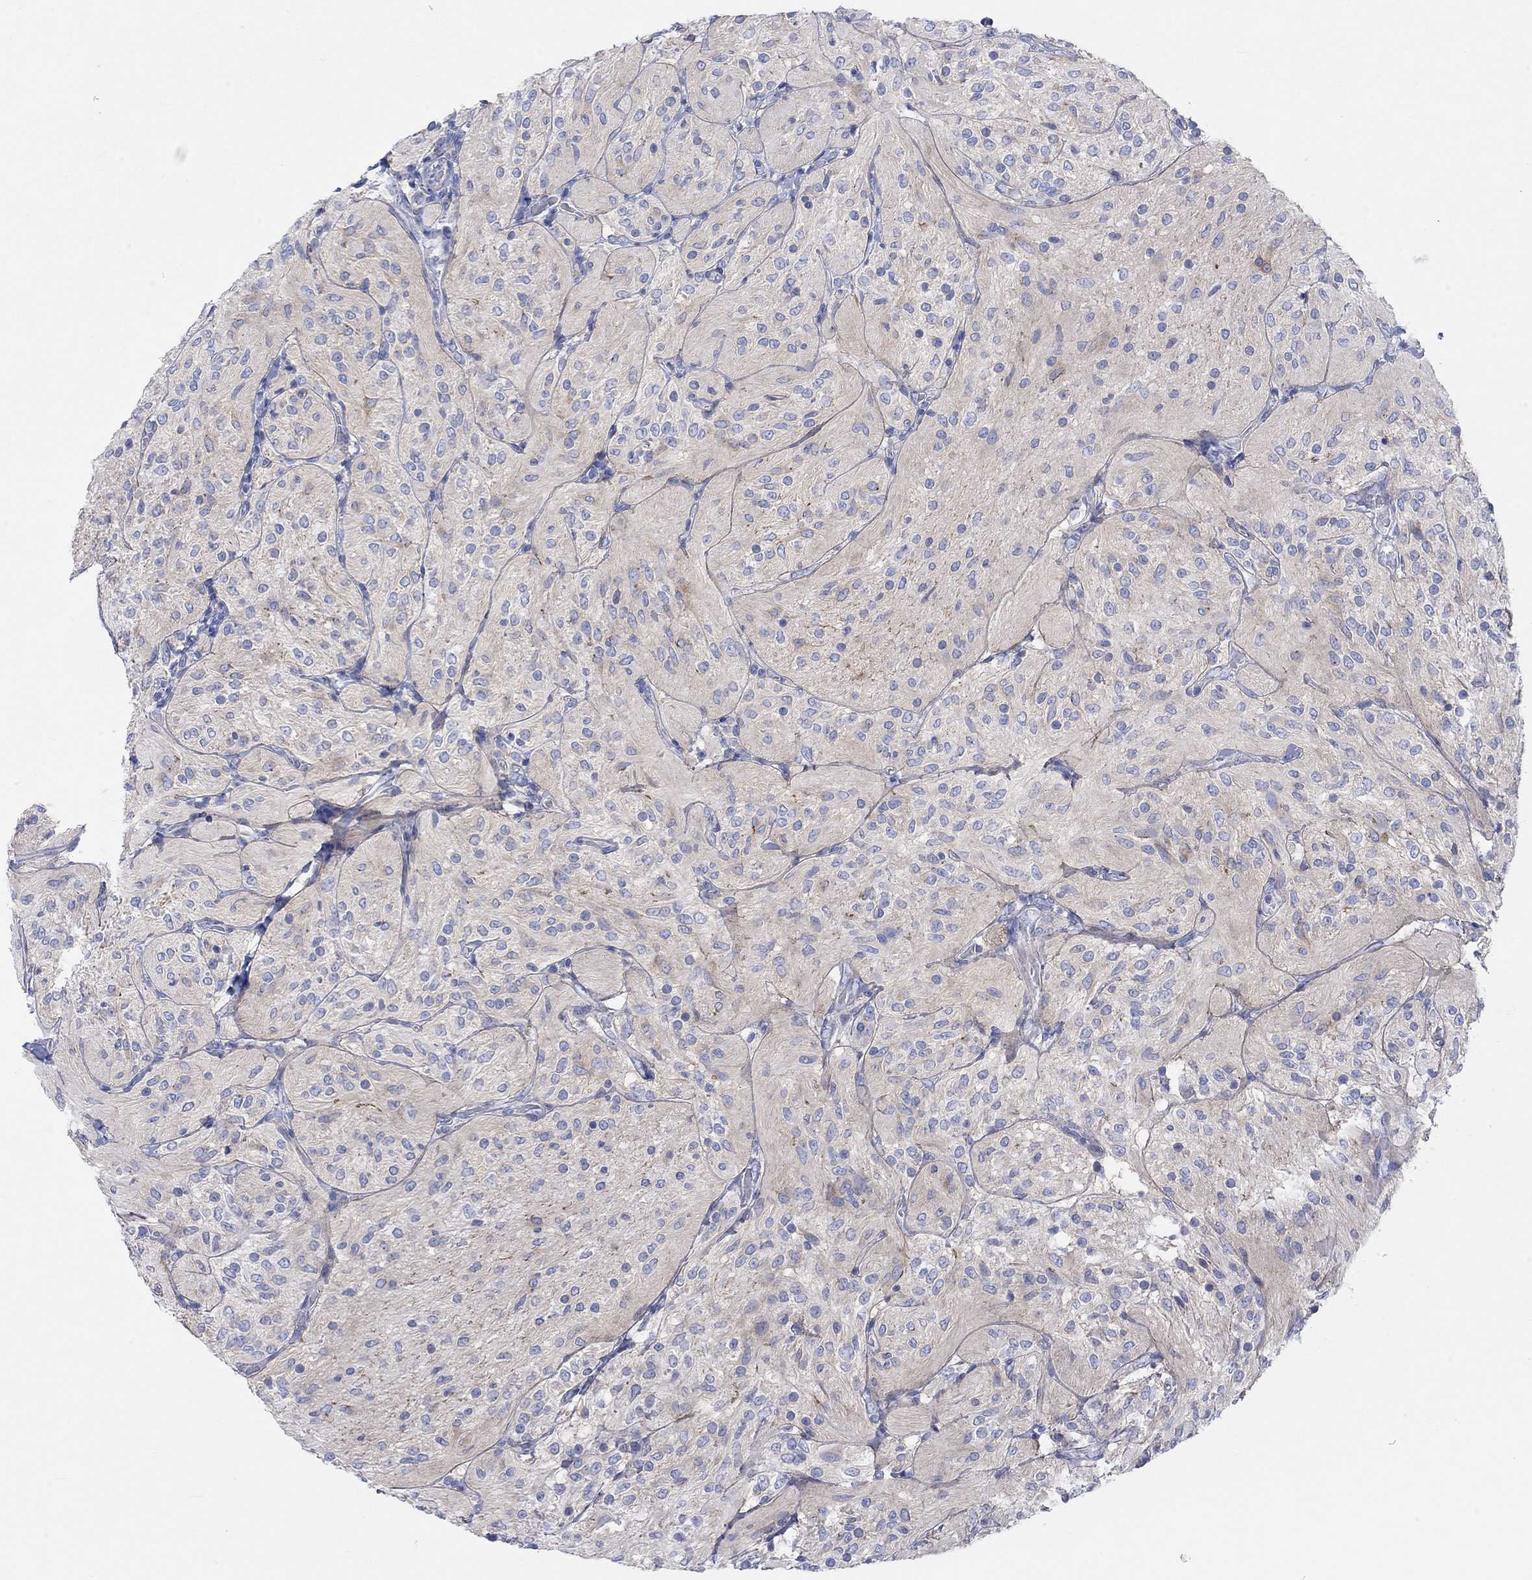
{"staining": {"intensity": "negative", "quantity": "none", "location": "none"}, "tissue": "glioma", "cell_type": "Tumor cells", "image_type": "cancer", "snomed": [{"axis": "morphology", "description": "Glioma, malignant, Low grade"}, {"axis": "topography", "description": "Brain"}], "caption": "Malignant glioma (low-grade) stained for a protein using immunohistochemistry exhibits no expression tumor cells.", "gene": "REEP6", "patient": {"sex": "male", "age": 3}}